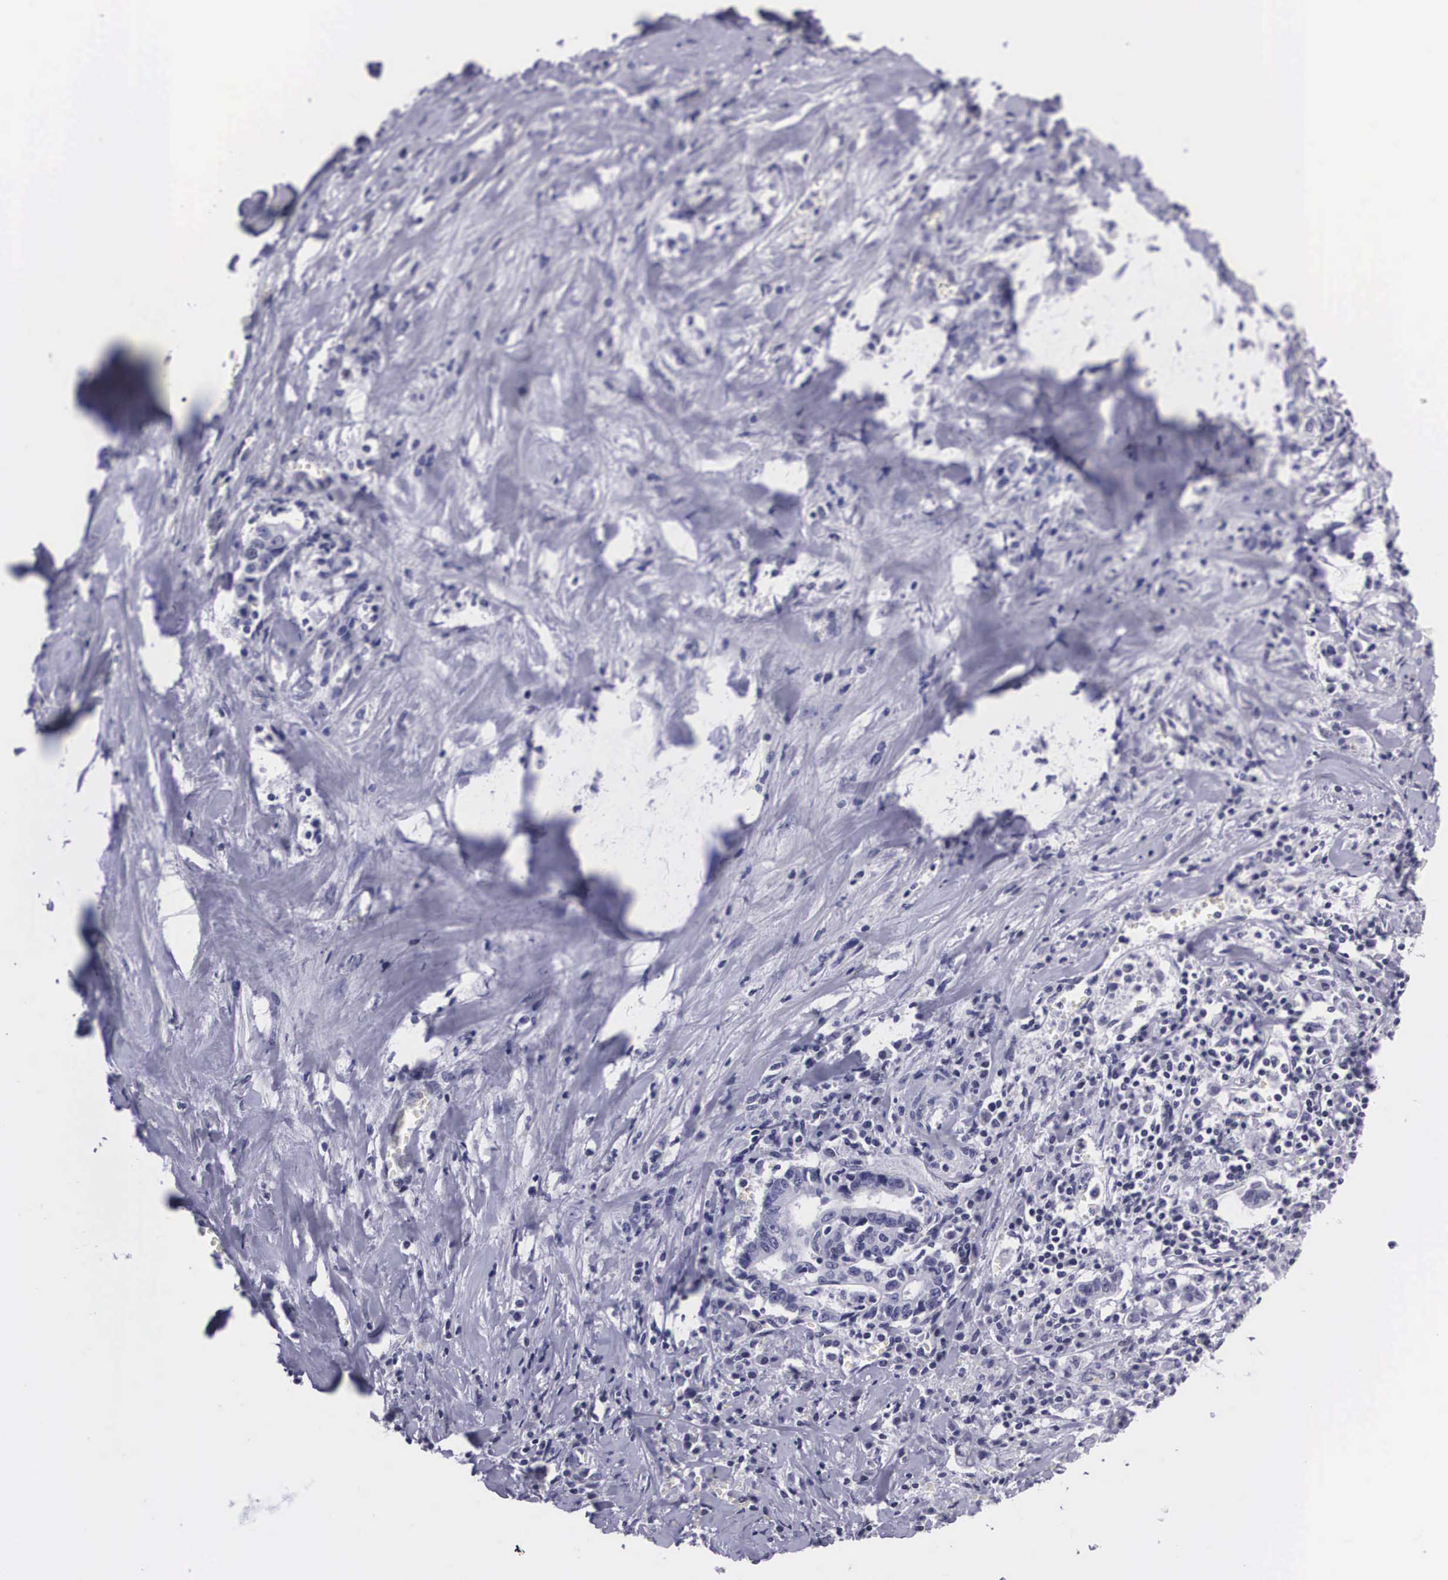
{"staining": {"intensity": "negative", "quantity": "none", "location": "none"}, "tissue": "liver cancer", "cell_type": "Tumor cells", "image_type": "cancer", "snomed": [{"axis": "morphology", "description": "Cholangiocarcinoma"}, {"axis": "topography", "description": "Liver"}], "caption": "Liver cancer stained for a protein using immunohistochemistry displays no positivity tumor cells.", "gene": "C22orf31", "patient": {"sex": "male", "age": 57}}